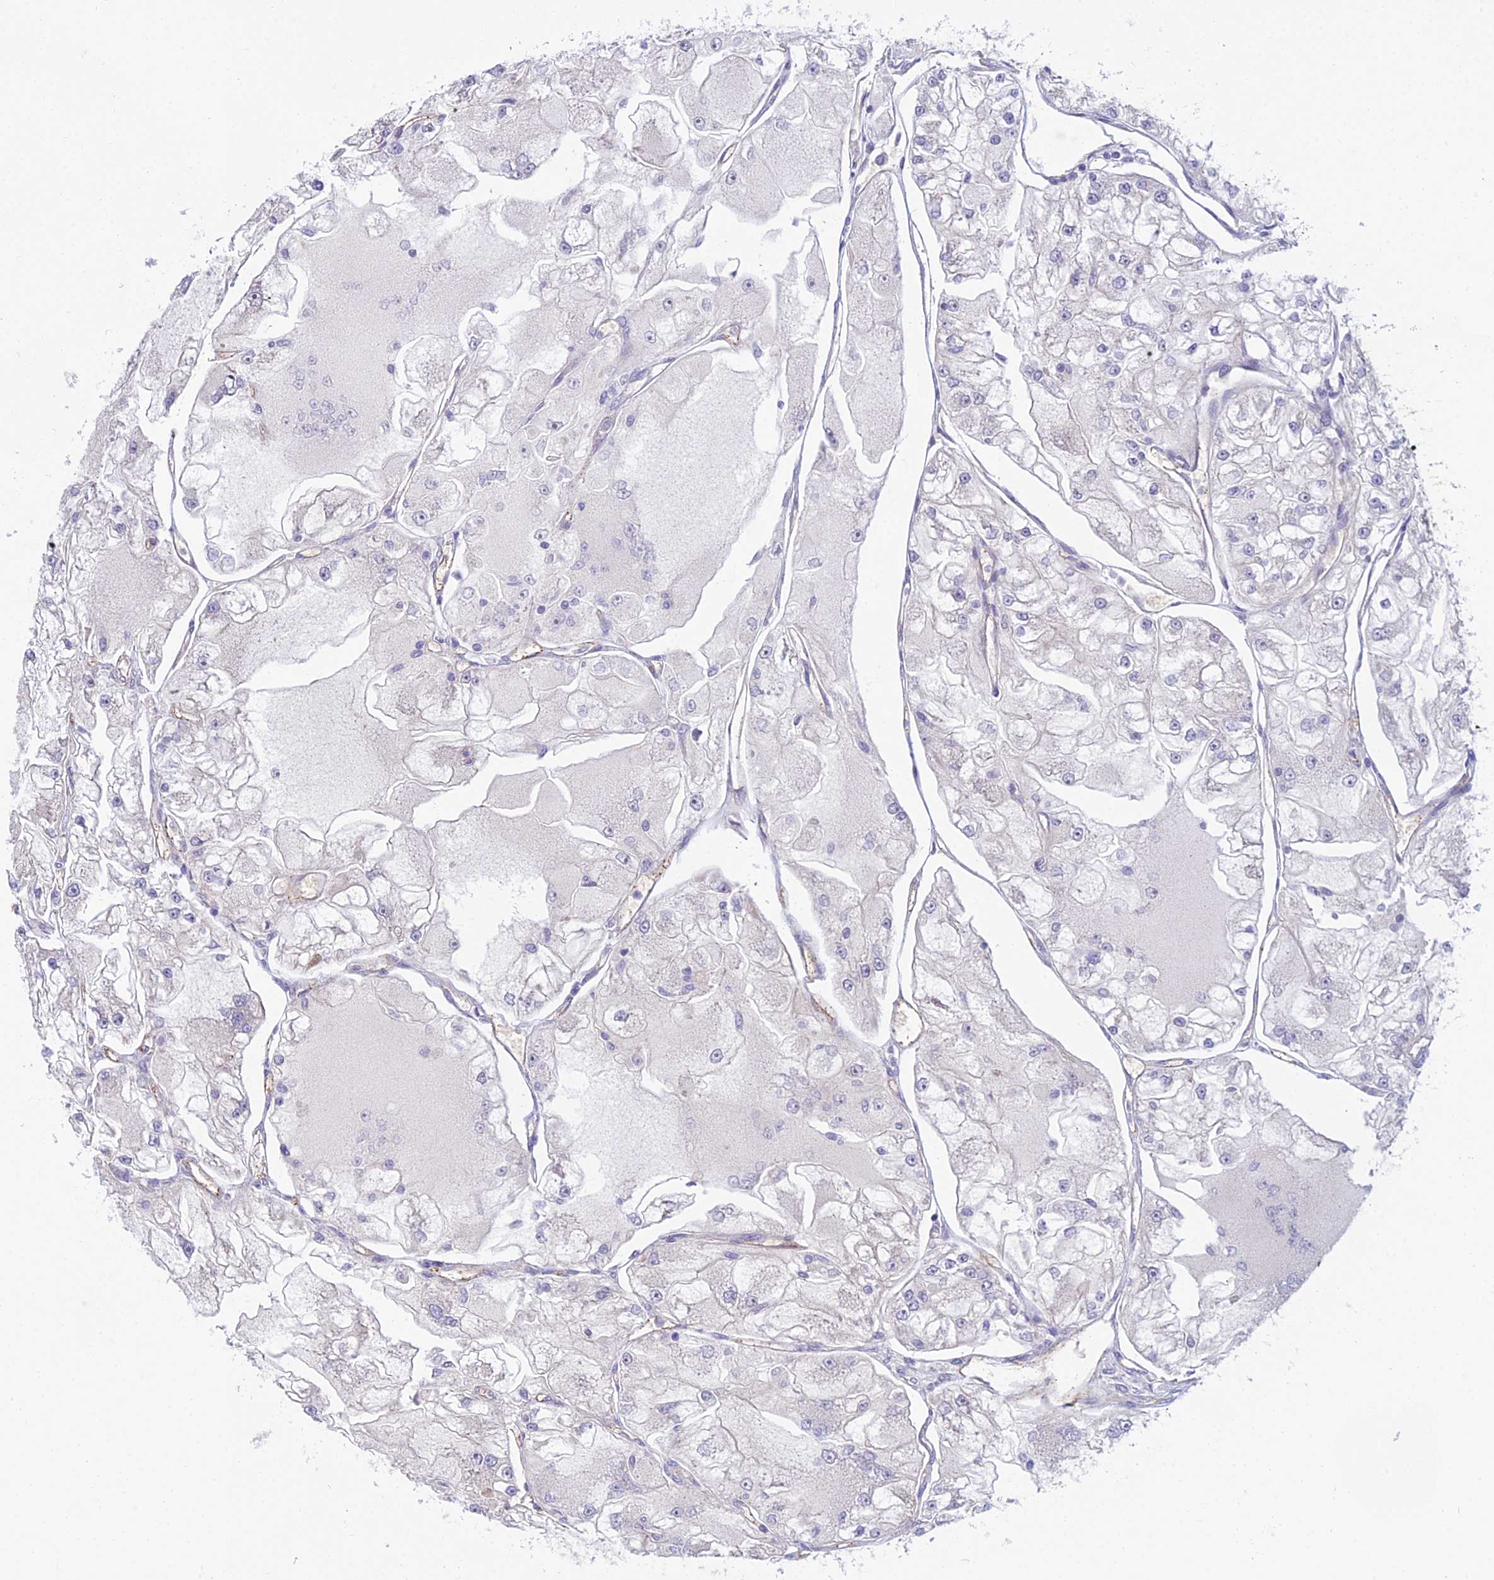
{"staining": {"intensity": "negative", "quantity": "none", "location": "none"}, "tissue": "renal cancer", "cell_type": "Tumor cells", "image_type": "cancer", "snomed": [{"axis": "morphology", "description": "Adenocarcinoma, NOS"}, {"axis": "topography", "description": "Kidney"}], "caption": "This is an immunohistochemistry (IHC) image of human adenocarcinoma (renal). There is no expression in tumor cells.", "gene": "DUS2", "patient": {"sex": "female", "age": 72}}